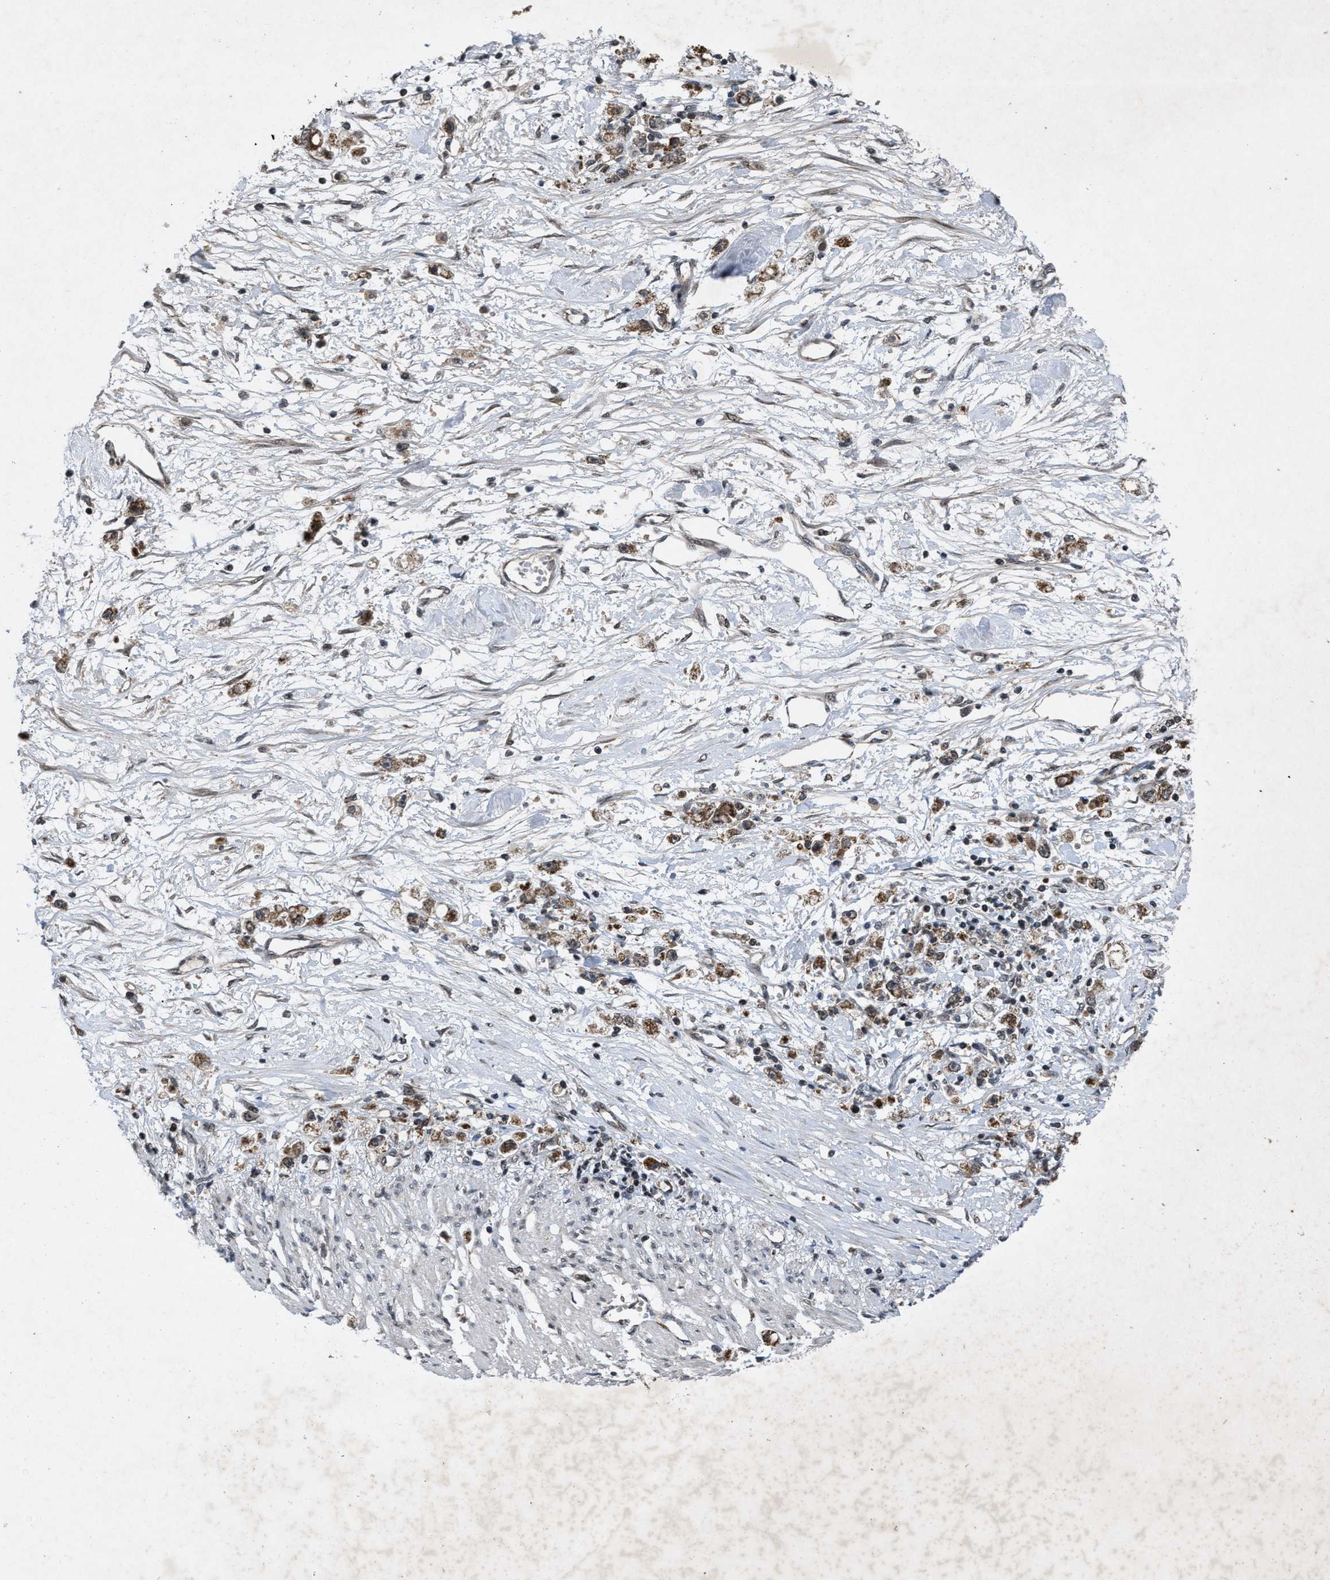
{"staining": {"intensity": "moderate", "quantity": ">75%", "location": "cytoplasmic/membranous,nuclear"}, "tissue": "stomach cancer", "cell_type": "Tumor cells", "image_type": "cancer", "snomed": [{"axis": "morphology", "description": "Adenocarcinoma, NOS"}, {"axis": "topography", "description": "Stomach"}], "caption": "Stomach adenocarcinoma tissue exhibits moderate cytoplasmic/membranous and nuclear expression in approximately >75% of tumor cells", "gene": "ZNHIT1", "patient": {"sex": "female", "age": 59}}